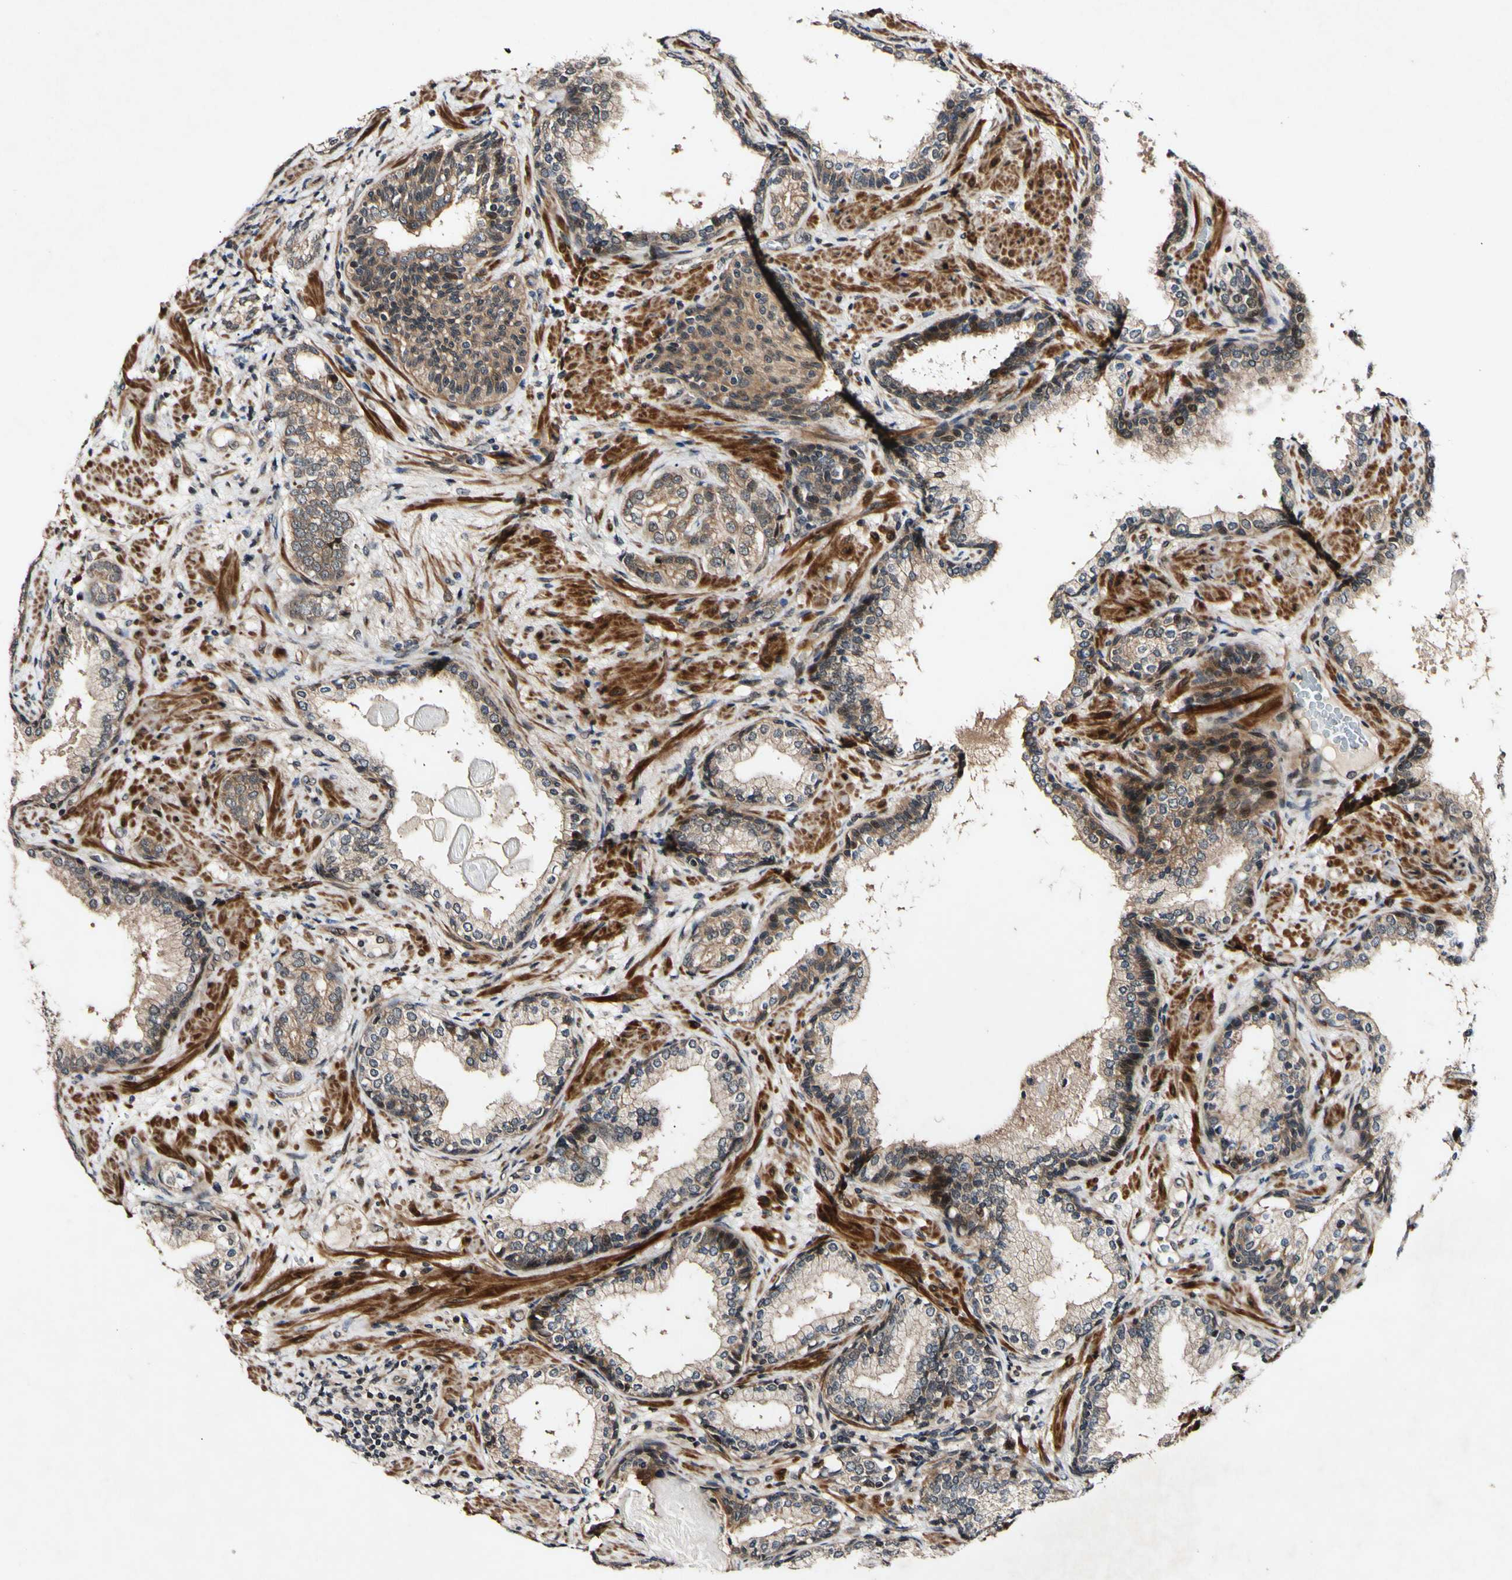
{"staining": {"intensity": "moderate", "quantity": ">75%", "location": "cytoplasmic/membranous,nuclear"}, "tissue": "prostate cancer", "cell_type": "Tumor cells", "image_type": "cancer", "snomed": [{"axis": "morphology", "description": "Adenocarcinoma, High grade"}, {"axis": "topography", "description": "Prostate"}], "caption": "Prostate cancer (adenocarcinoma (high-grade)) stained with a protein marker reveals moderate staining in tumor cells.", "gene": "CSNK1E", "patient": {"sex": "male", "age": 61}}